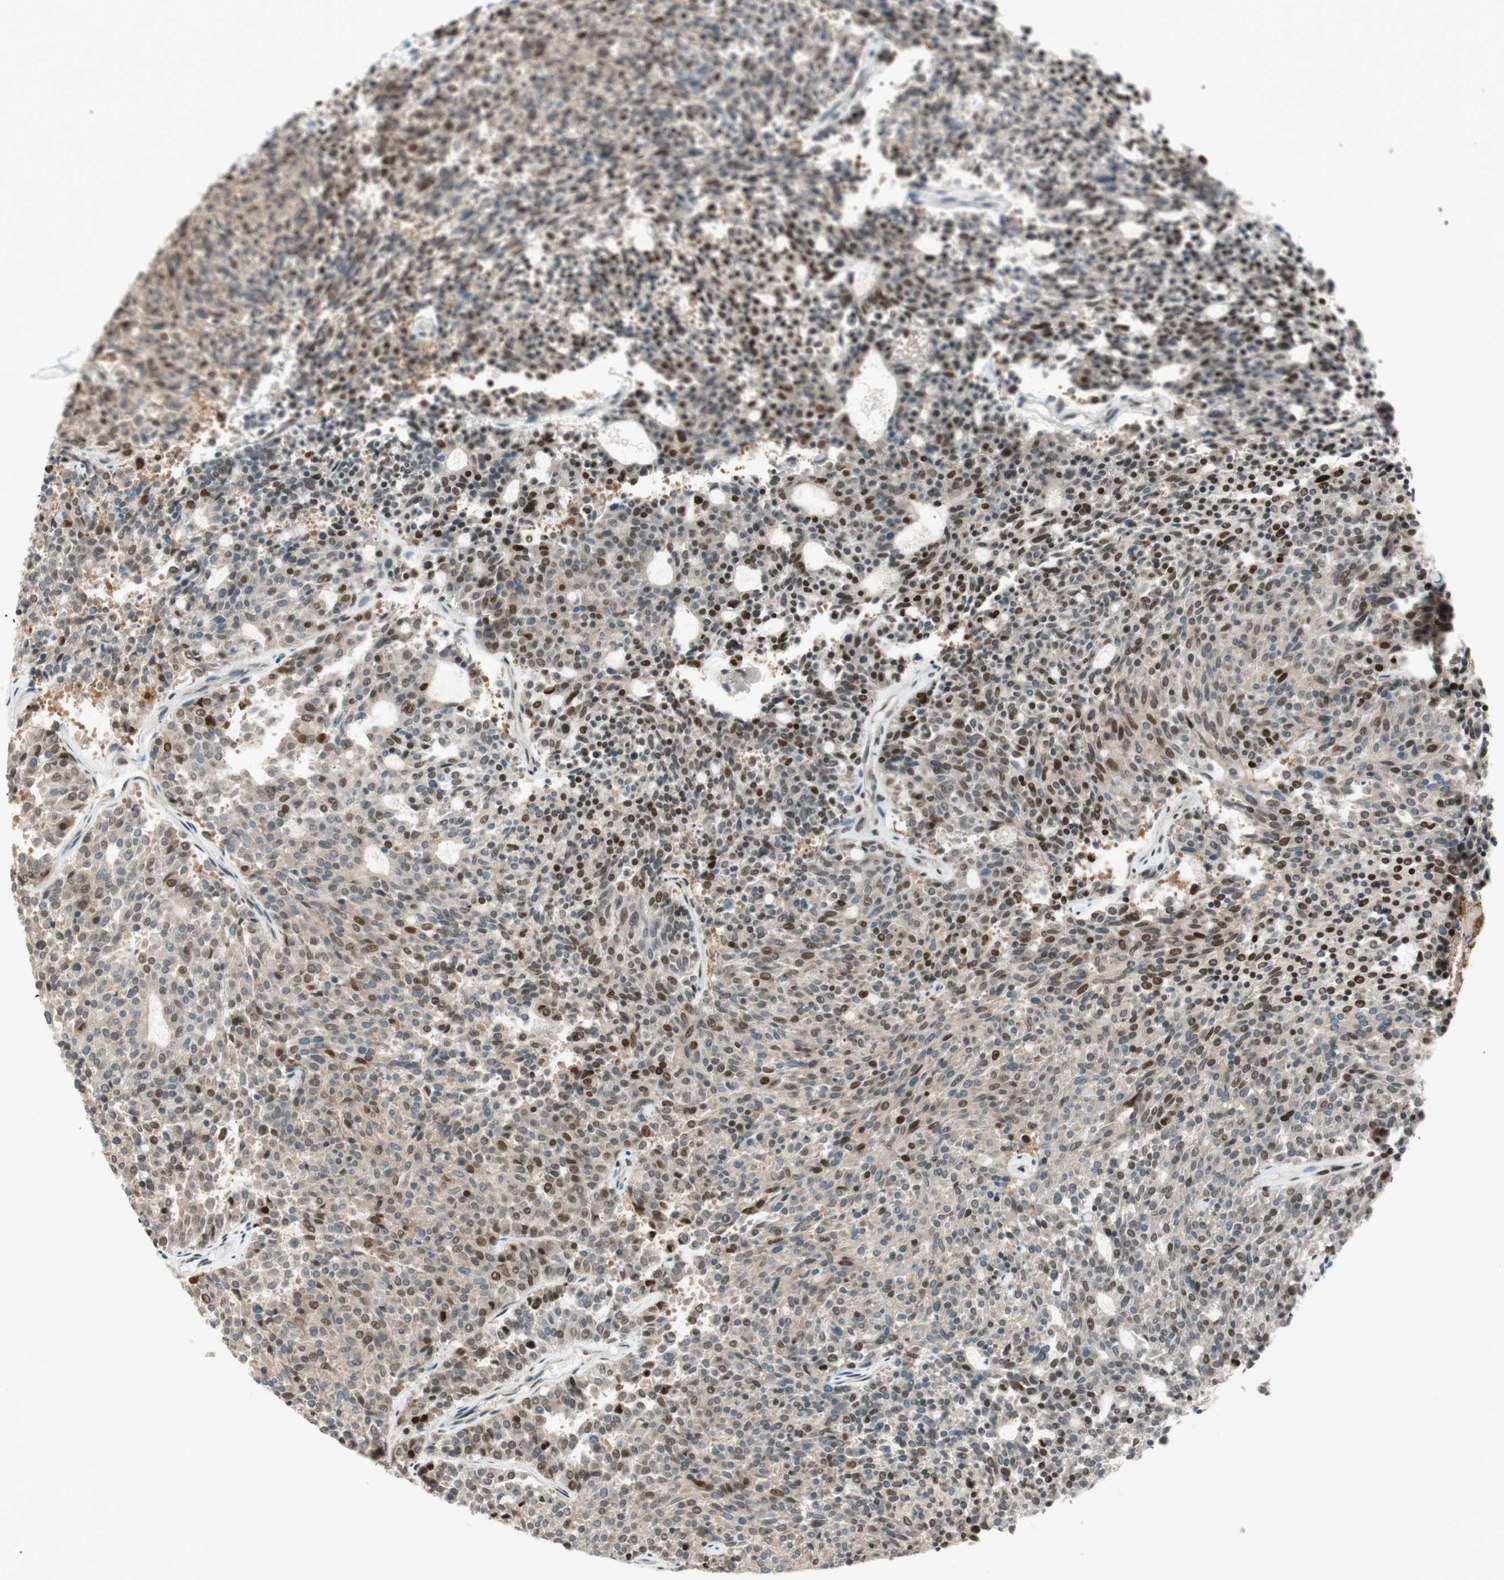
{"staining": {"intensity": "moderate", "quantity": ">75%", "location": "cytoplasmic/membranous,nuclear"}, "tissue": "carcinoid", "cell_type": "Tumor cells", "image_type": "cancer", "snomed": [{"axis": "morphology", "description": "Carcinoid, malignant, NOS"}, {"axis": "topography", "description": "Pancreas"}], "caption": "High-magnification brightfield microscopy of malignant carcinoid stained with DAB (brown) and counterstained with hematoxylin (blue). tumor cells exhibit moderate cytoplasmic/membranous and nuclear staining is present in approximately>75% of cells. The protein of interest is shown in brown color, while the nuclei are stained blue.", "gene": "BIN1", "patient": {"sex": "female", "age": 54}}